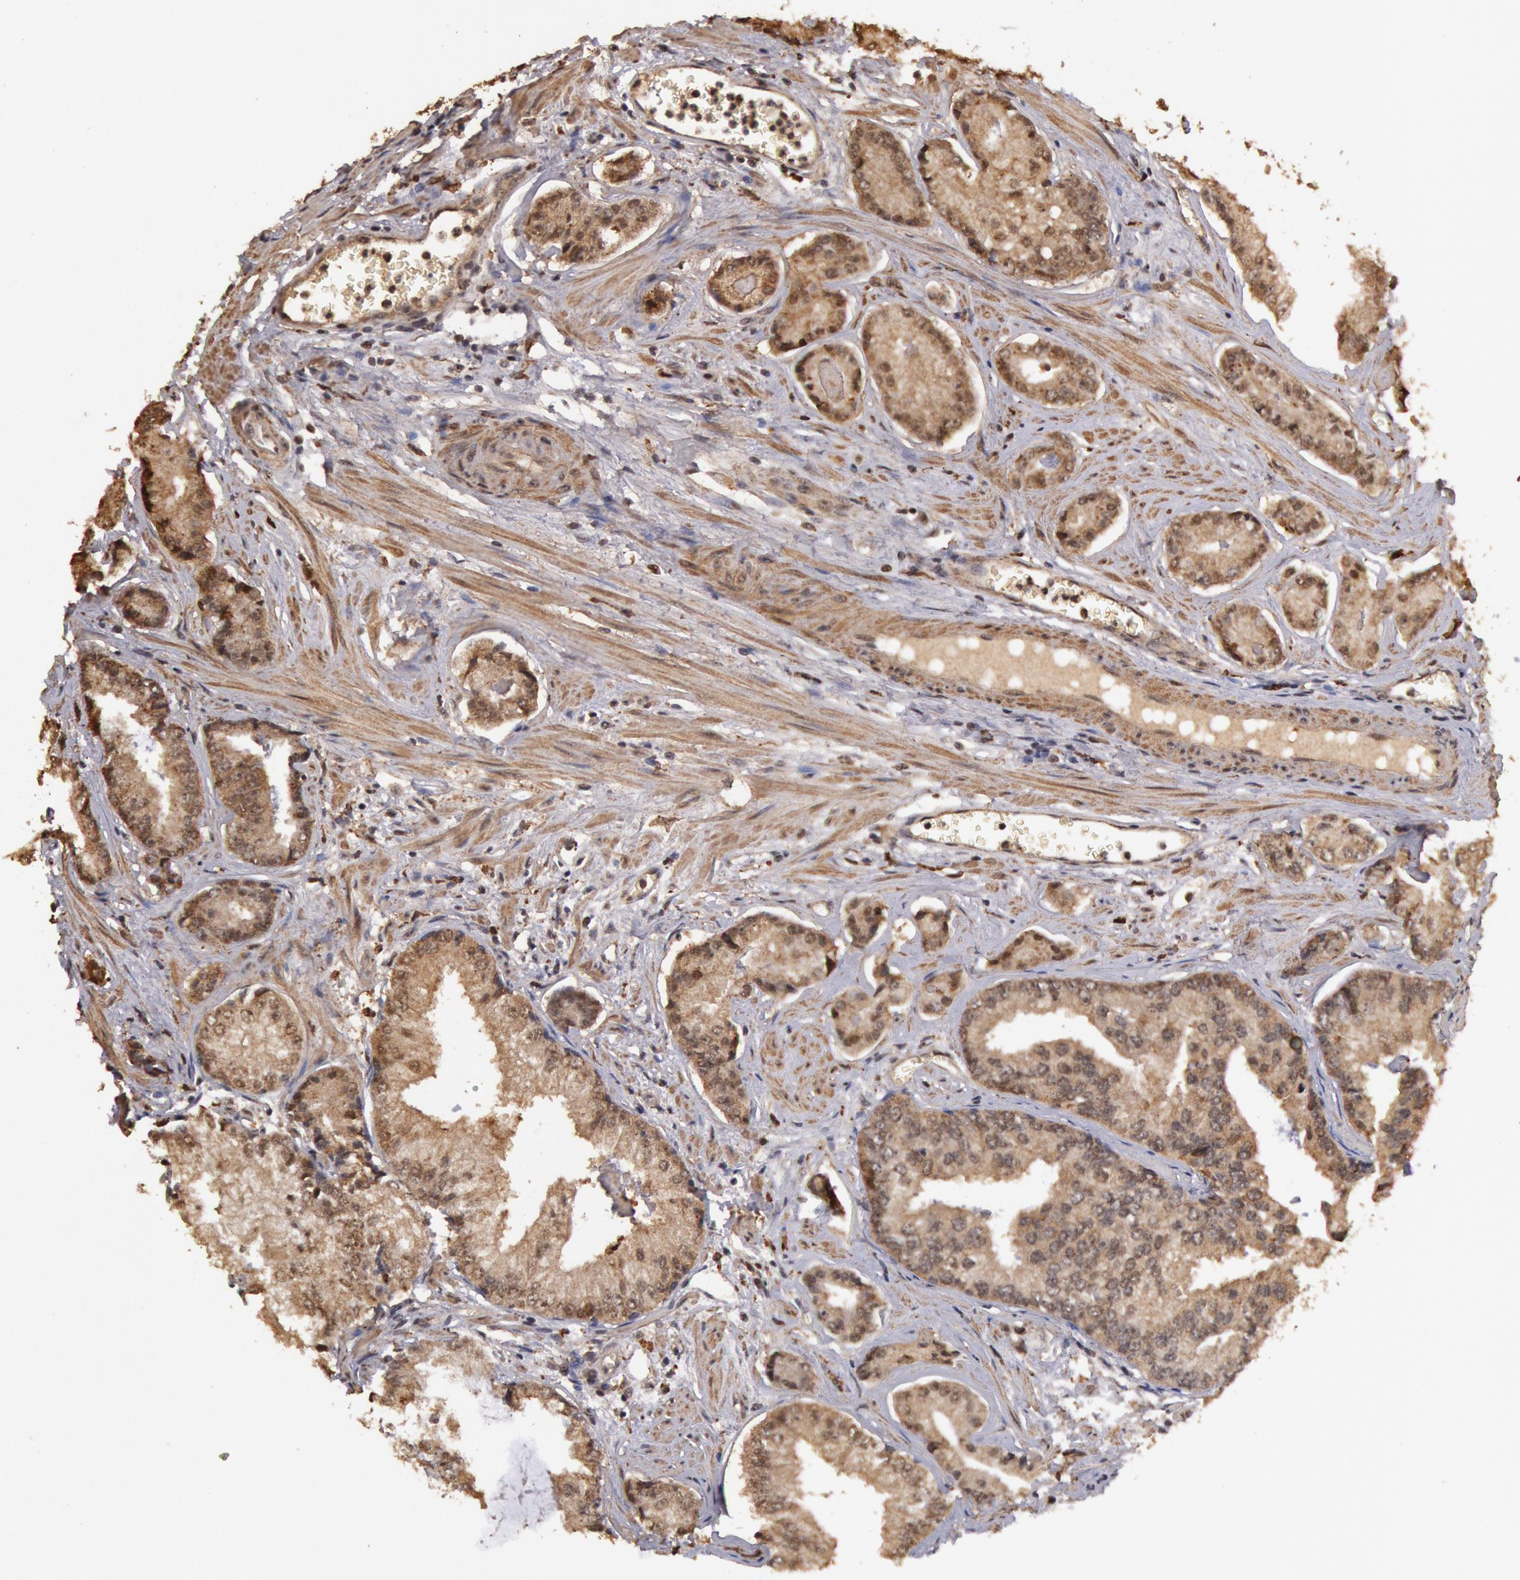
{"staining": {"intensity": "moderate", "quantity": ">75%", "location": "nuclear"}, "tissue": "prostate cancer", "cell_type": "Tumor cells", "image_type": "cancer", "snomed": [{"axis": "morphology", "description": "Adenocarcinoma, High grade"}, {"axis": "topography", "description": "Prostate"}], "caption": "Protein expression analysis of prostate cancer displays moderate nuclear expression in approximately >75% of tumor cells.", "gene": "LIG4", "patient": {"sex": "male", "age": 56}}